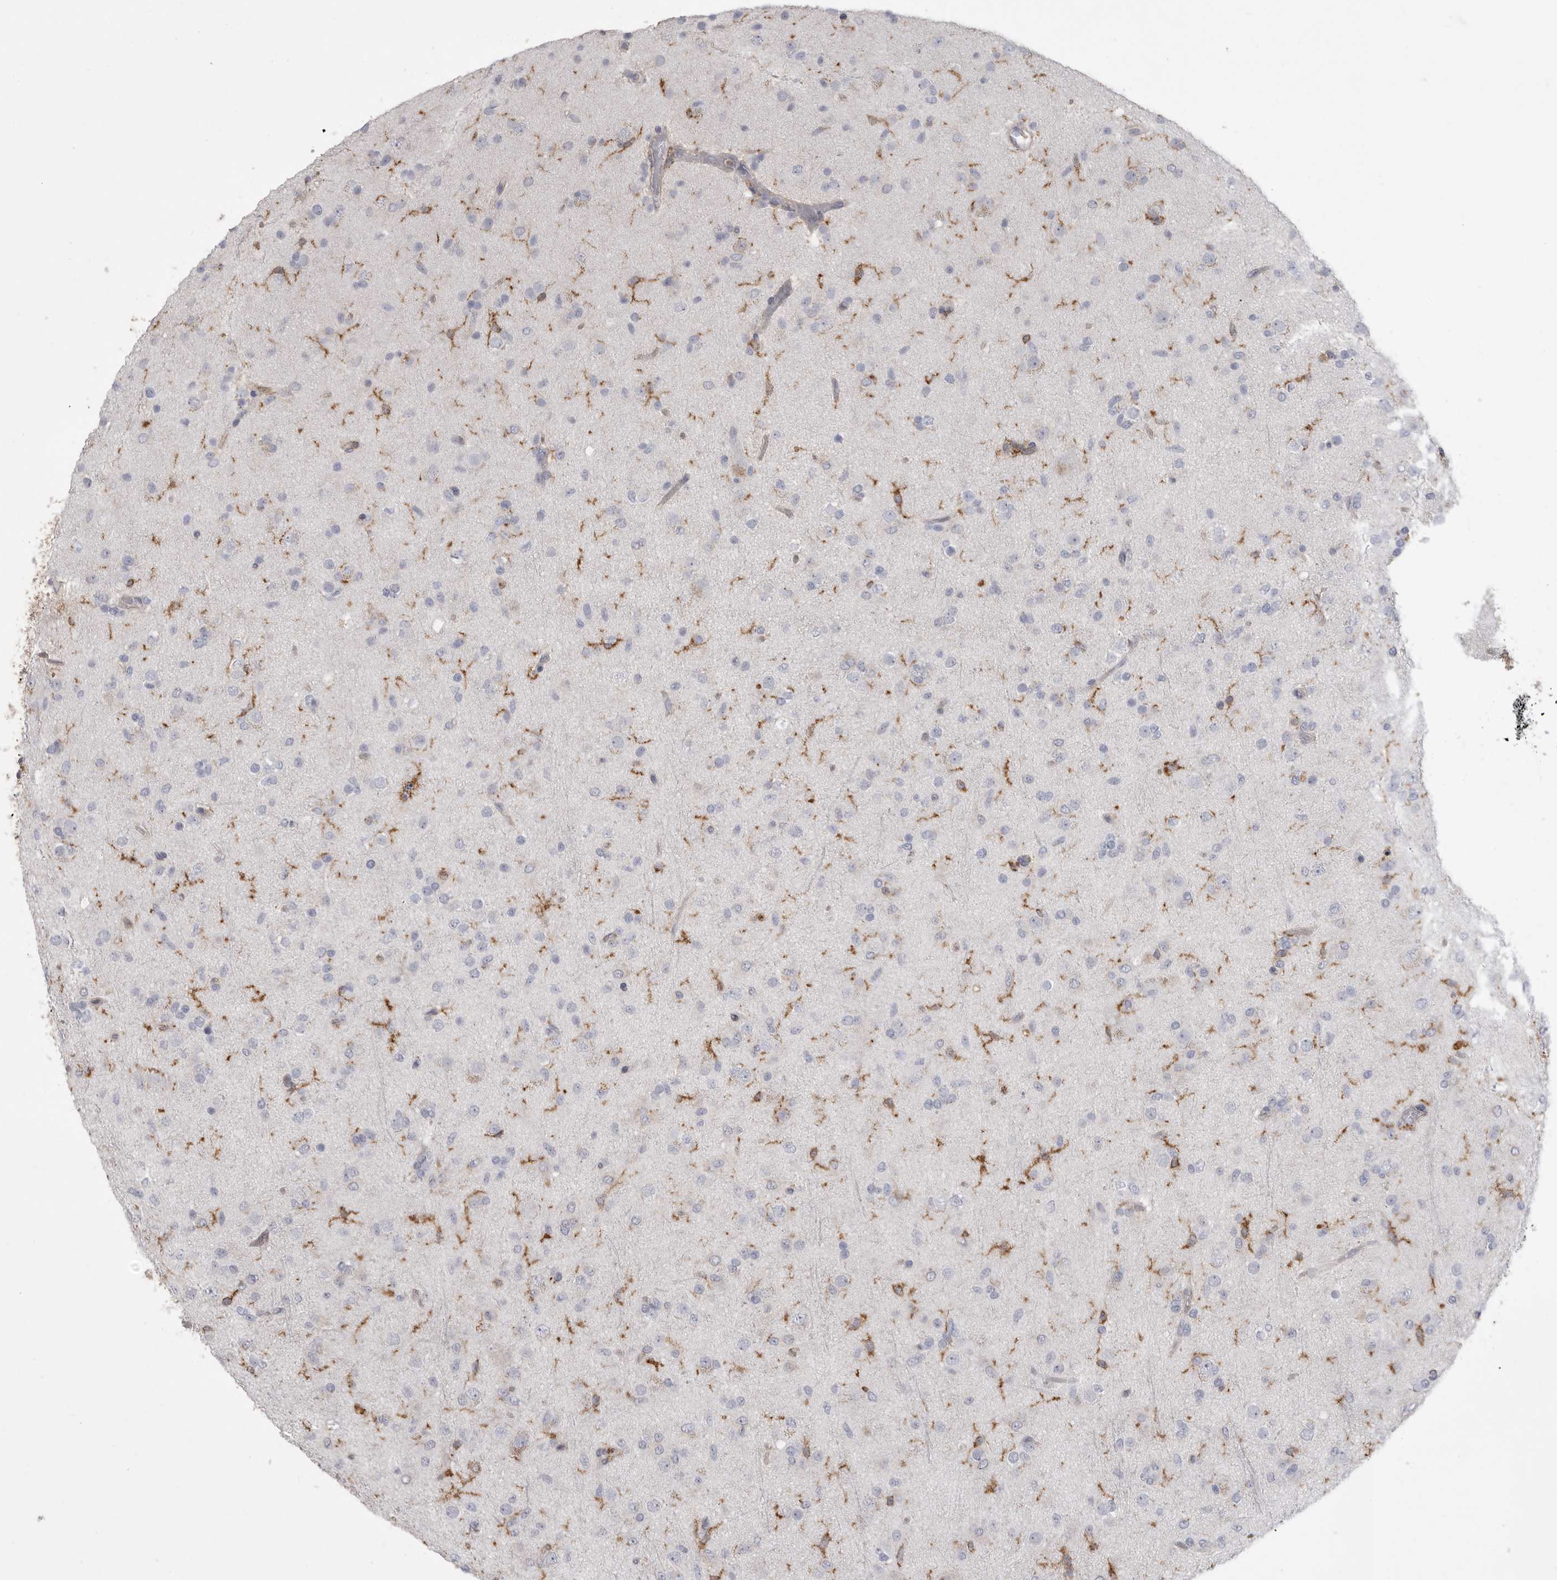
{"staining": {"intensity": "negative", "quantity": "none", "location": "none"}, "tissue": "glioma", "cell_type": "Tumor cells", "image_type": "cancer", "snomed": [{"axis": "morphology", "description": "Glioma, malignant, Low grade"}, {"axis": "topography", "description": "Brain"}], "caption": "High power microscopy photomicrograph of an IHC image of malignant glioma (low-grade), revealing no significant staining in tumor cells.", "gene": "SIGLEC10", "patient": {"sex": "male", "age": 65}}